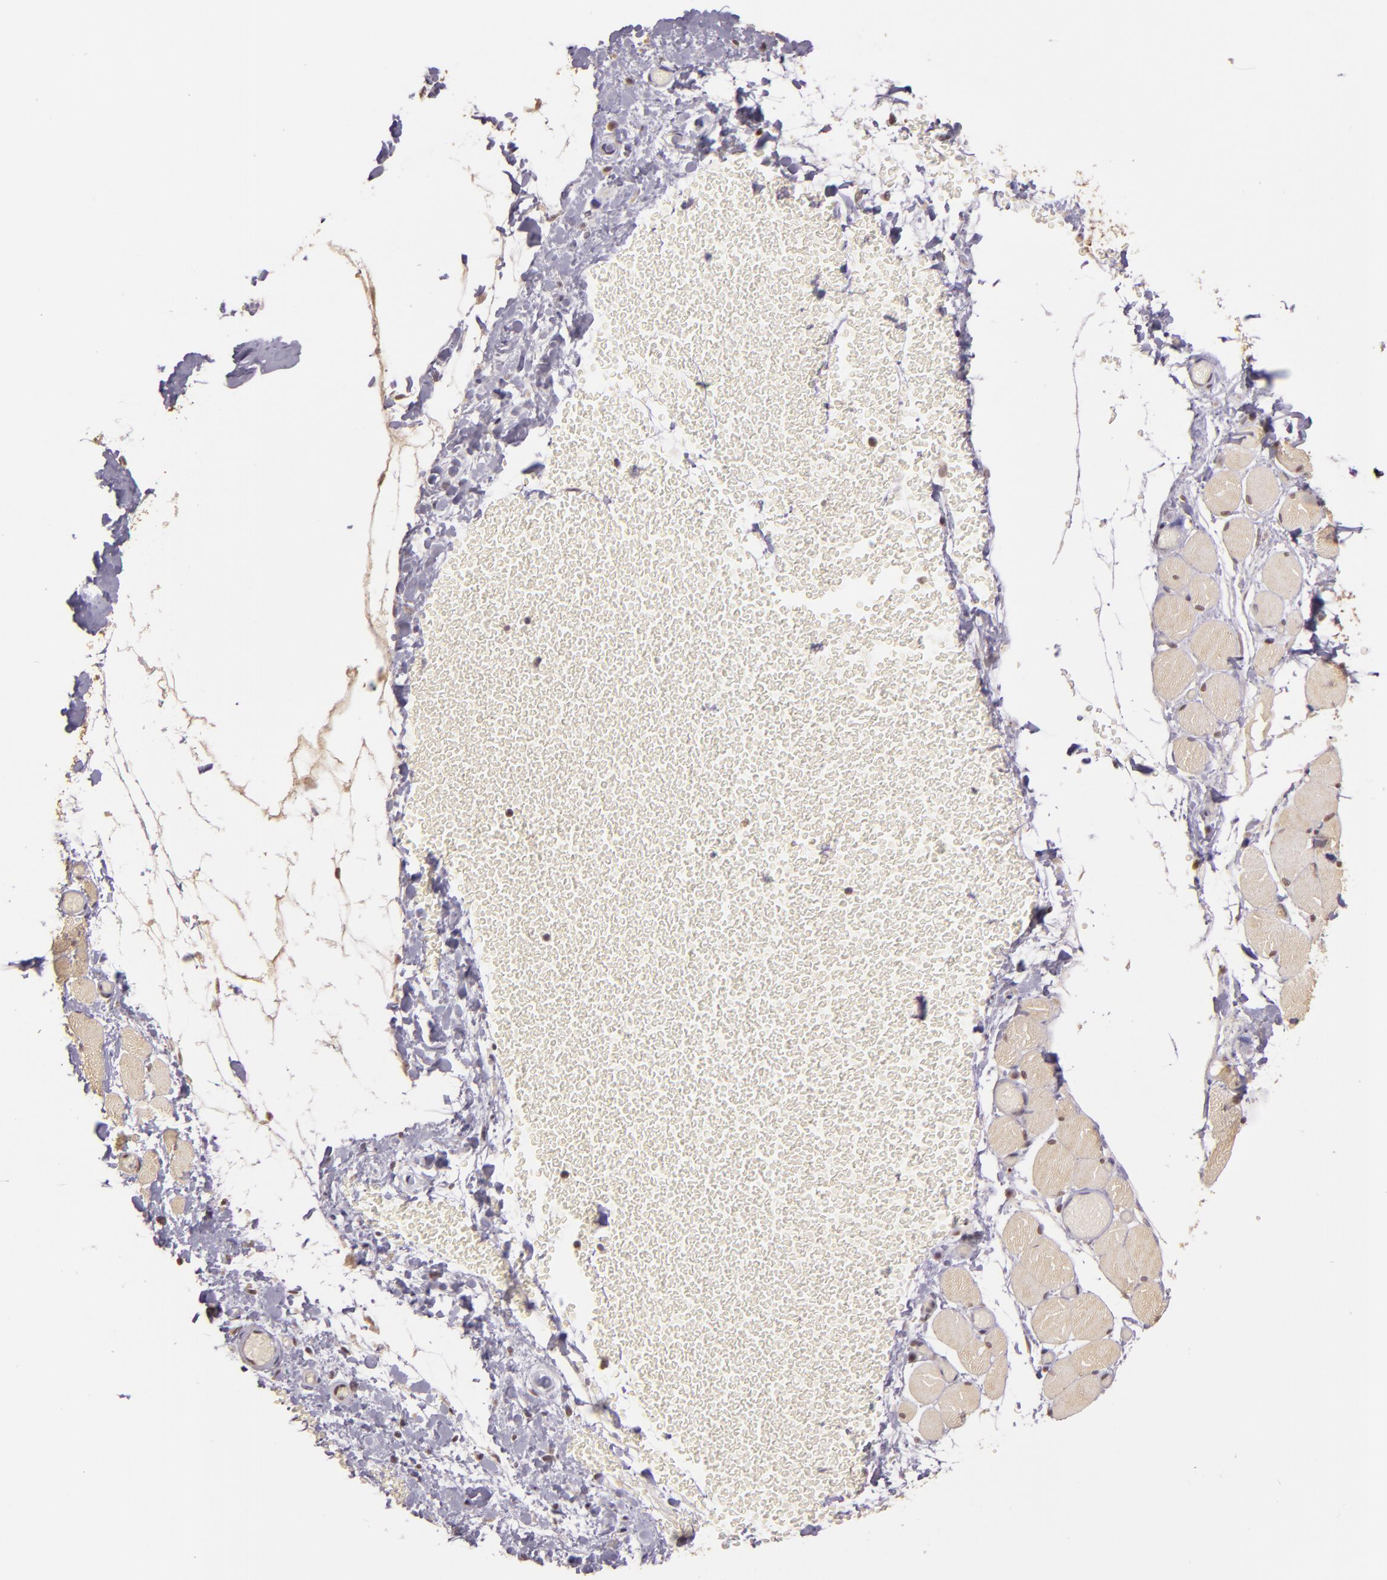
{"staining": {"intensity": "weak", "quantity": ">75%", "location": "cytoplasmic/membranous"}, "tissue": "skeletal muscle", "cell_type": "Myocytes", "image_type": "normal", "snomed": [{"axis": "morphology", "description": "Normal tissue, NOS"}, {"axis": "topography", "description": "Skeletal muscle"}, {"axis": "topography", "description": "Soft tissue"}], "caption": "A photomicrograph of skeletal muscle stained for a protein reveals weak cytoplasmic/membranous brown staining in myocytes. The staining was performed using DAB (3,3'-diaminobenzidine), with brown indicating positive protein expression. Nuclei are stained blue with hematoxylin.", "gene": "TXNRD2", "patient": {"sex": "female", "age": 58}}